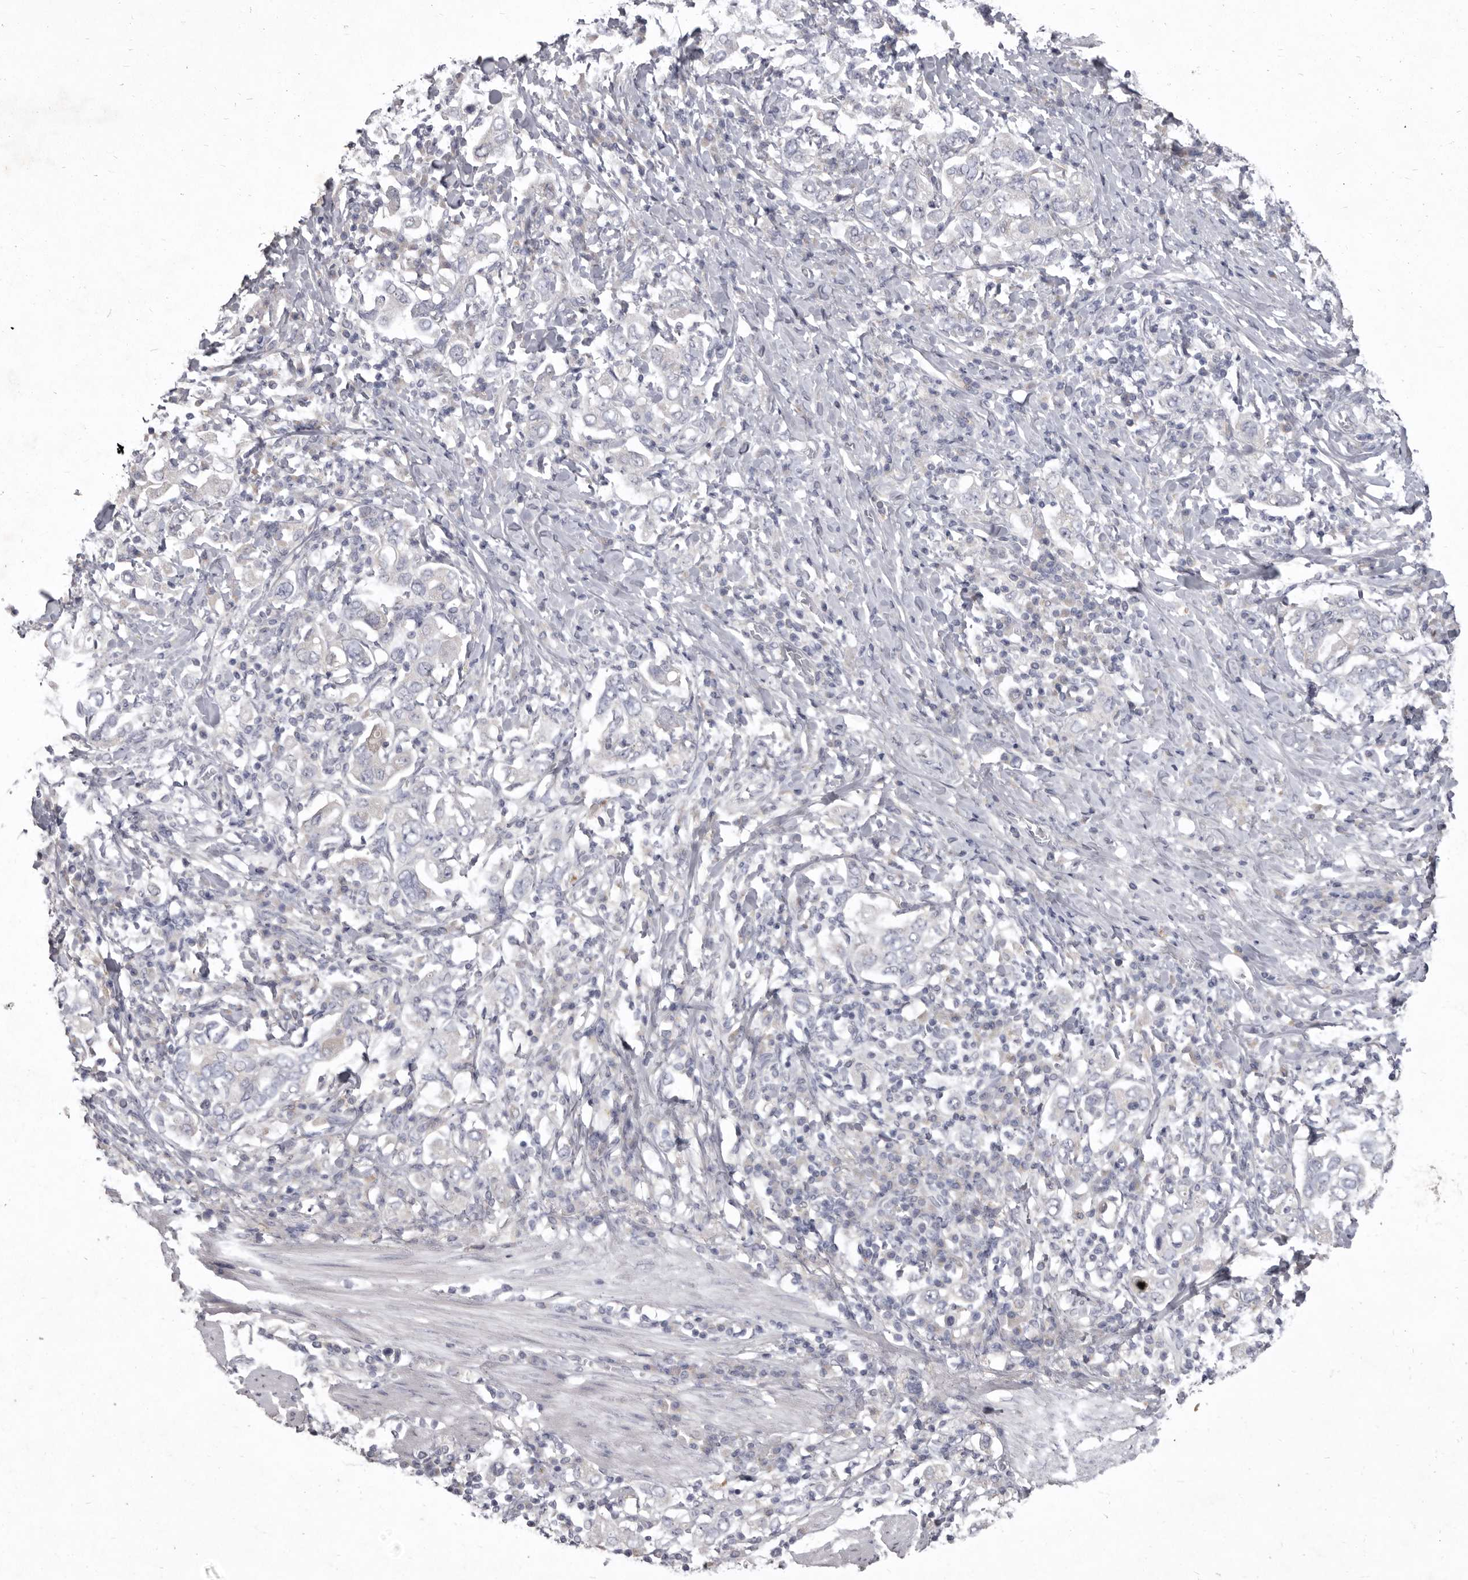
{"staining": {"intensity": "negative", "quantity": "none", "location": "none"}, "tissue": "stomach cancer", "cell_type": "Tumor cells", "image_type": "cancer", "snomed": [{"axis": "morphology", "description": "Adenocarcinoma, NOS"}, {"axis": "topography", "description": "Stomach, upper"}], "caption": "Tumor cells are negative for brown protein staining in stomach cancer.", "gene": "P2RX6", "patient": {"sex": "male", "age": 62}}